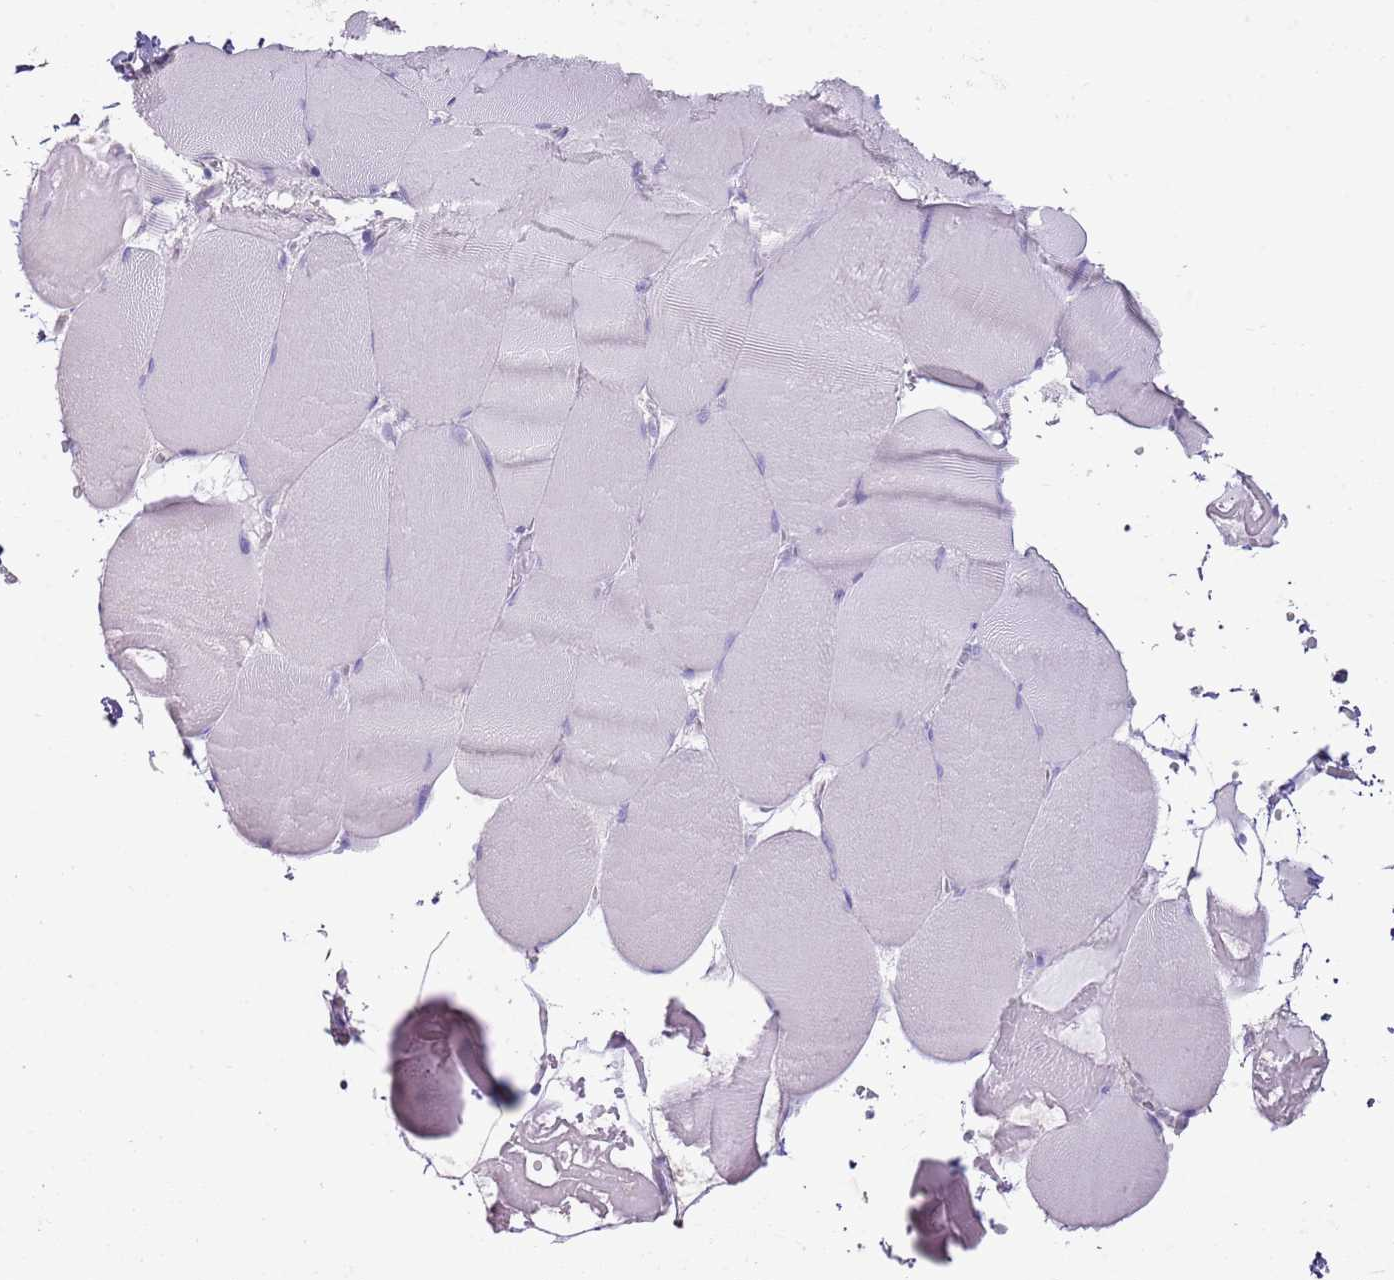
{"staining": {"intensity": "negative", "quantity": "none", "location": "none"}, "tissue": "skeletal muscle", "cell_type": "Myocytes", "image_type": "normal", "snomed": [{"axis": "morphology", "description": "Normal tissue, NOS"}, {"axis": "topography", "description": "Skeletal muscle"}, {"axis": "topography", "description": "Head-Neck"}], "caption": "Skeletal muscle was stained to show a protein in brown. There is no significant expression in myocytes. Nuclei are stained in blue.", "gene": "BLOC1S2", "patient": {"sex": "male", "age": 66}}